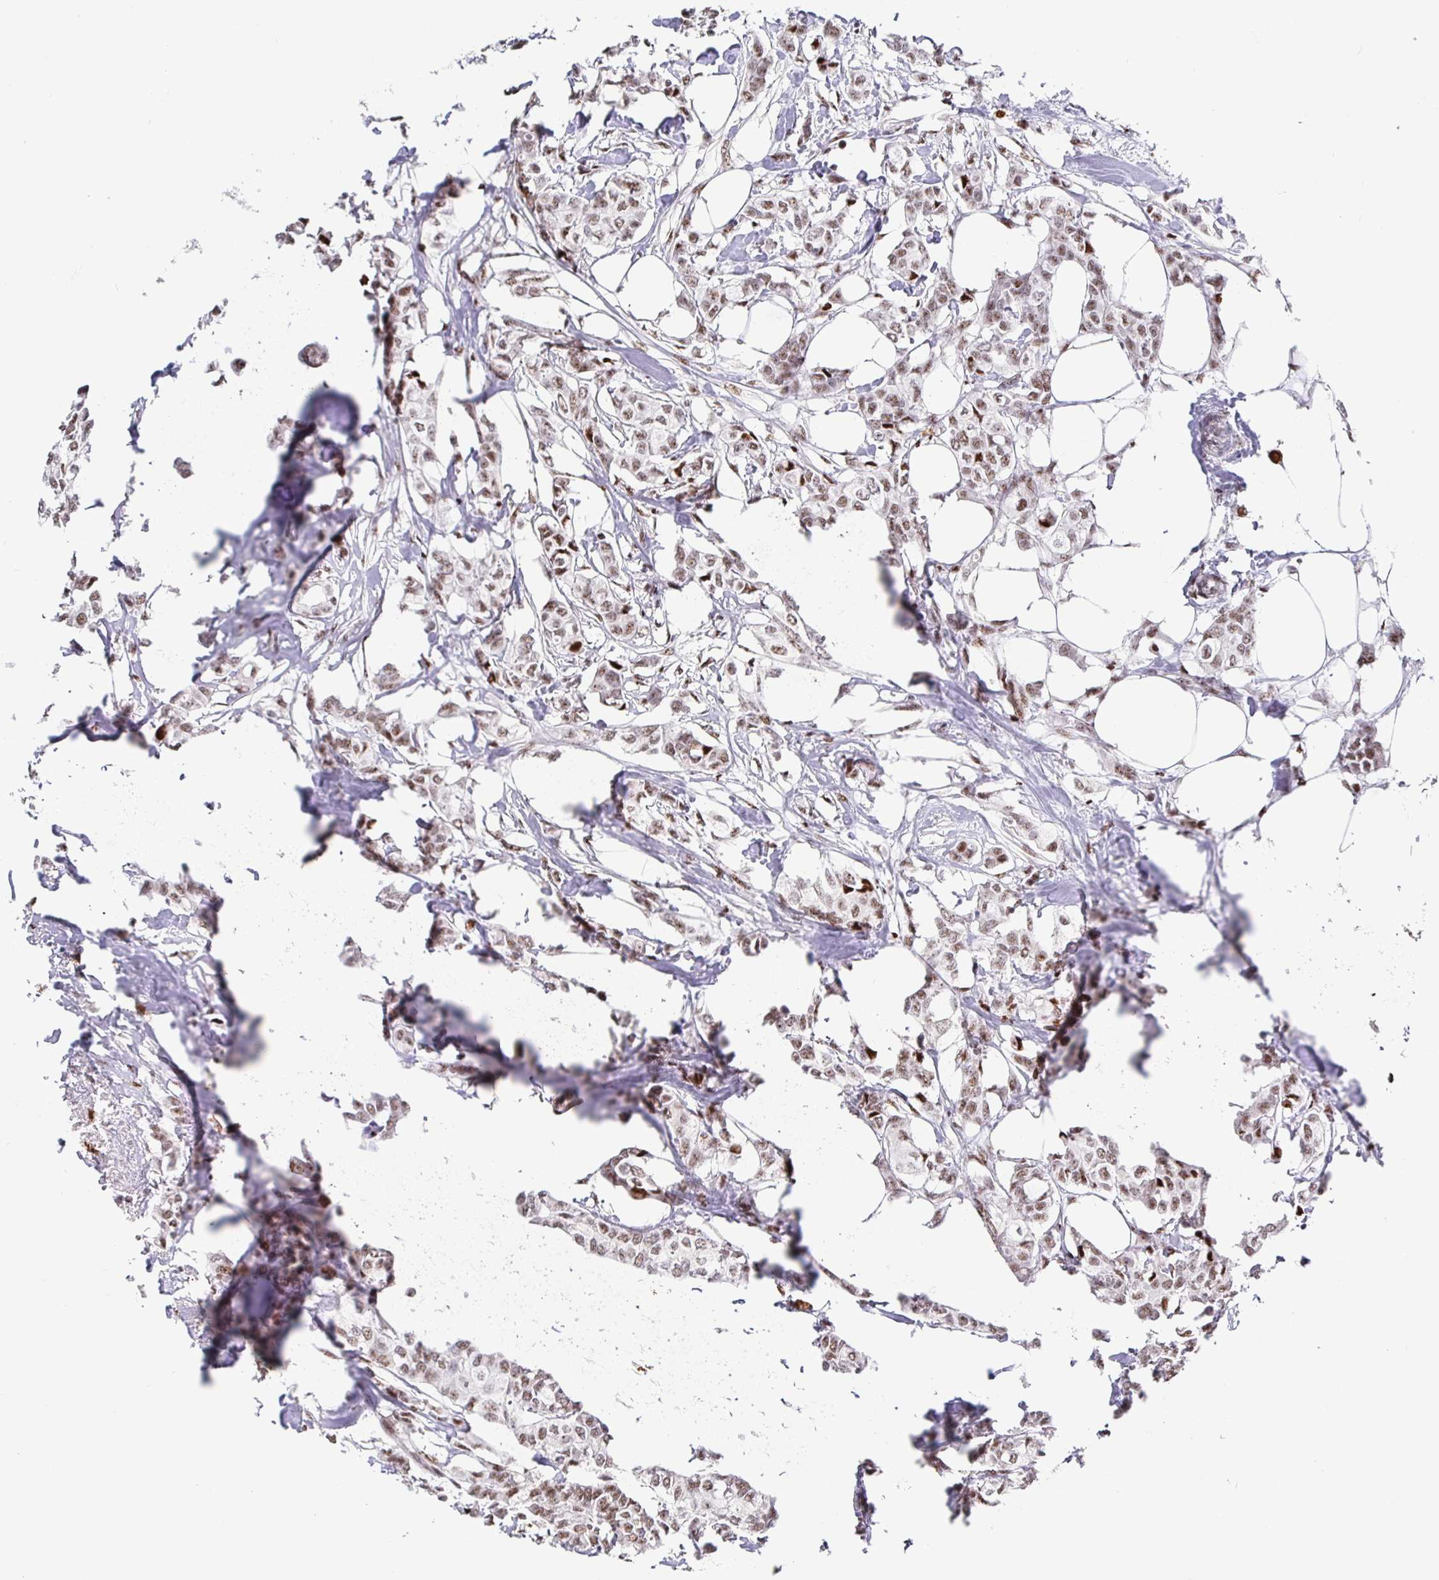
{"staining": {"intensity": "moderate", "quantity": ">75%", "location": "nuclear"}, "tissue": "breast cancer", "cell_type": "Tumor cells", "image_type": "cancer", "snomed": [{"axis": "morphology", "description": "Duct carcinoma"}, {"axis": "topography", "description": "Breast"}], "caption": "Protein expression analysis of human breast cancer (infiltrating ductal carcinoma) reveals moderate nuclear expression in about >75% of tumor cells.", "gene": "SETD5", "patient": {"sex": "female", "age": 62}}